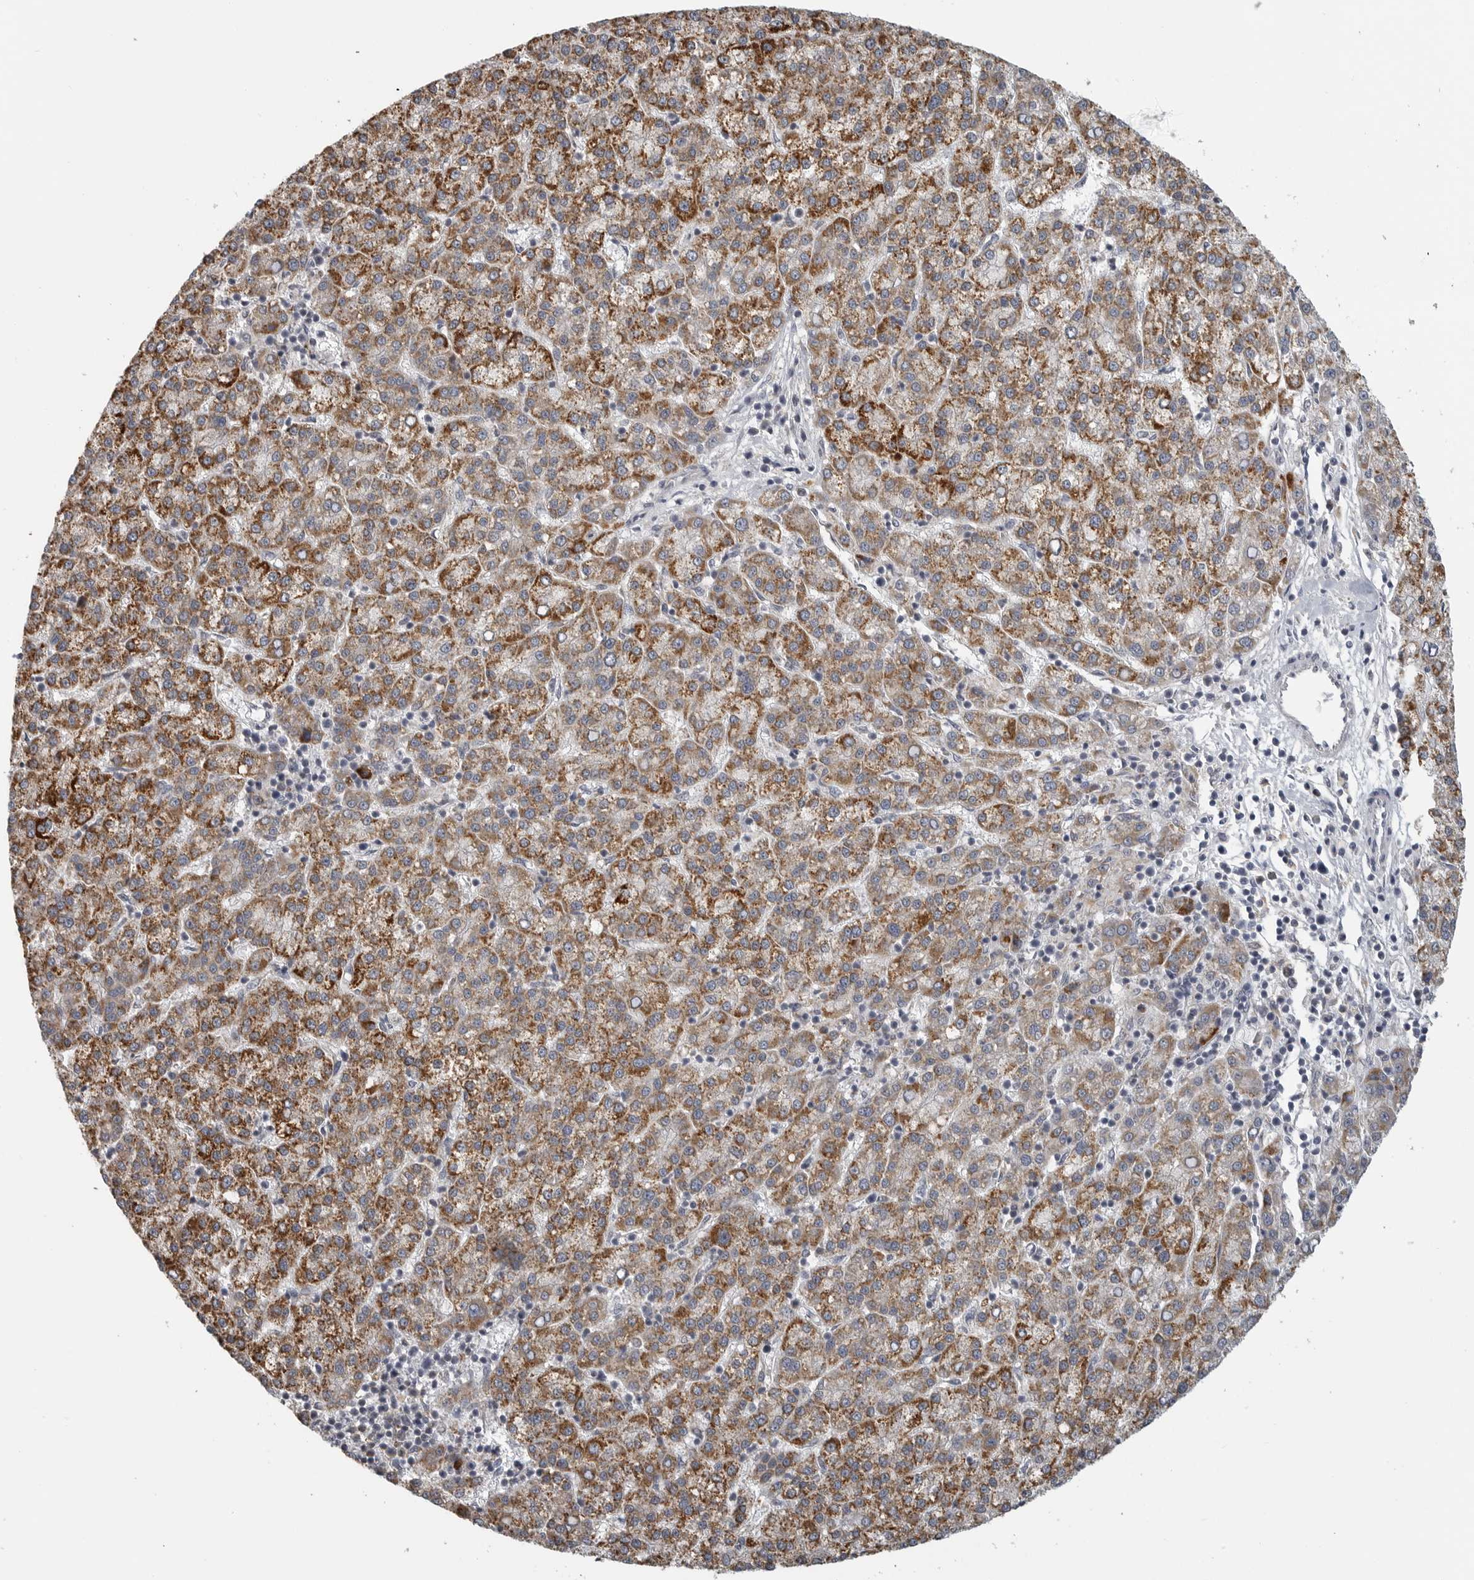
{"staining": {"intensity": "strong", "quantity": ">75%", "location": "cytoplasmic/membranous"}, "tissue": "liver cancer", "cell_type": "Tumor cells", "image_type": "cancer", "snomed": [{"axis": "morphology", "description": "Carcinoma, Hepatocellular, NOS"}, {"axis": "topography", "description": "Liver"}], "caption": "Immunohistochemistry (DAB) staining of liver cancer (hepatocellular carcinoma) displays strong cytoplasmic/membranous protein positivity in approximately >75% of tumor cells.", "gene": "RXFP3", "patient": {"sex": "female", "age": 58}}